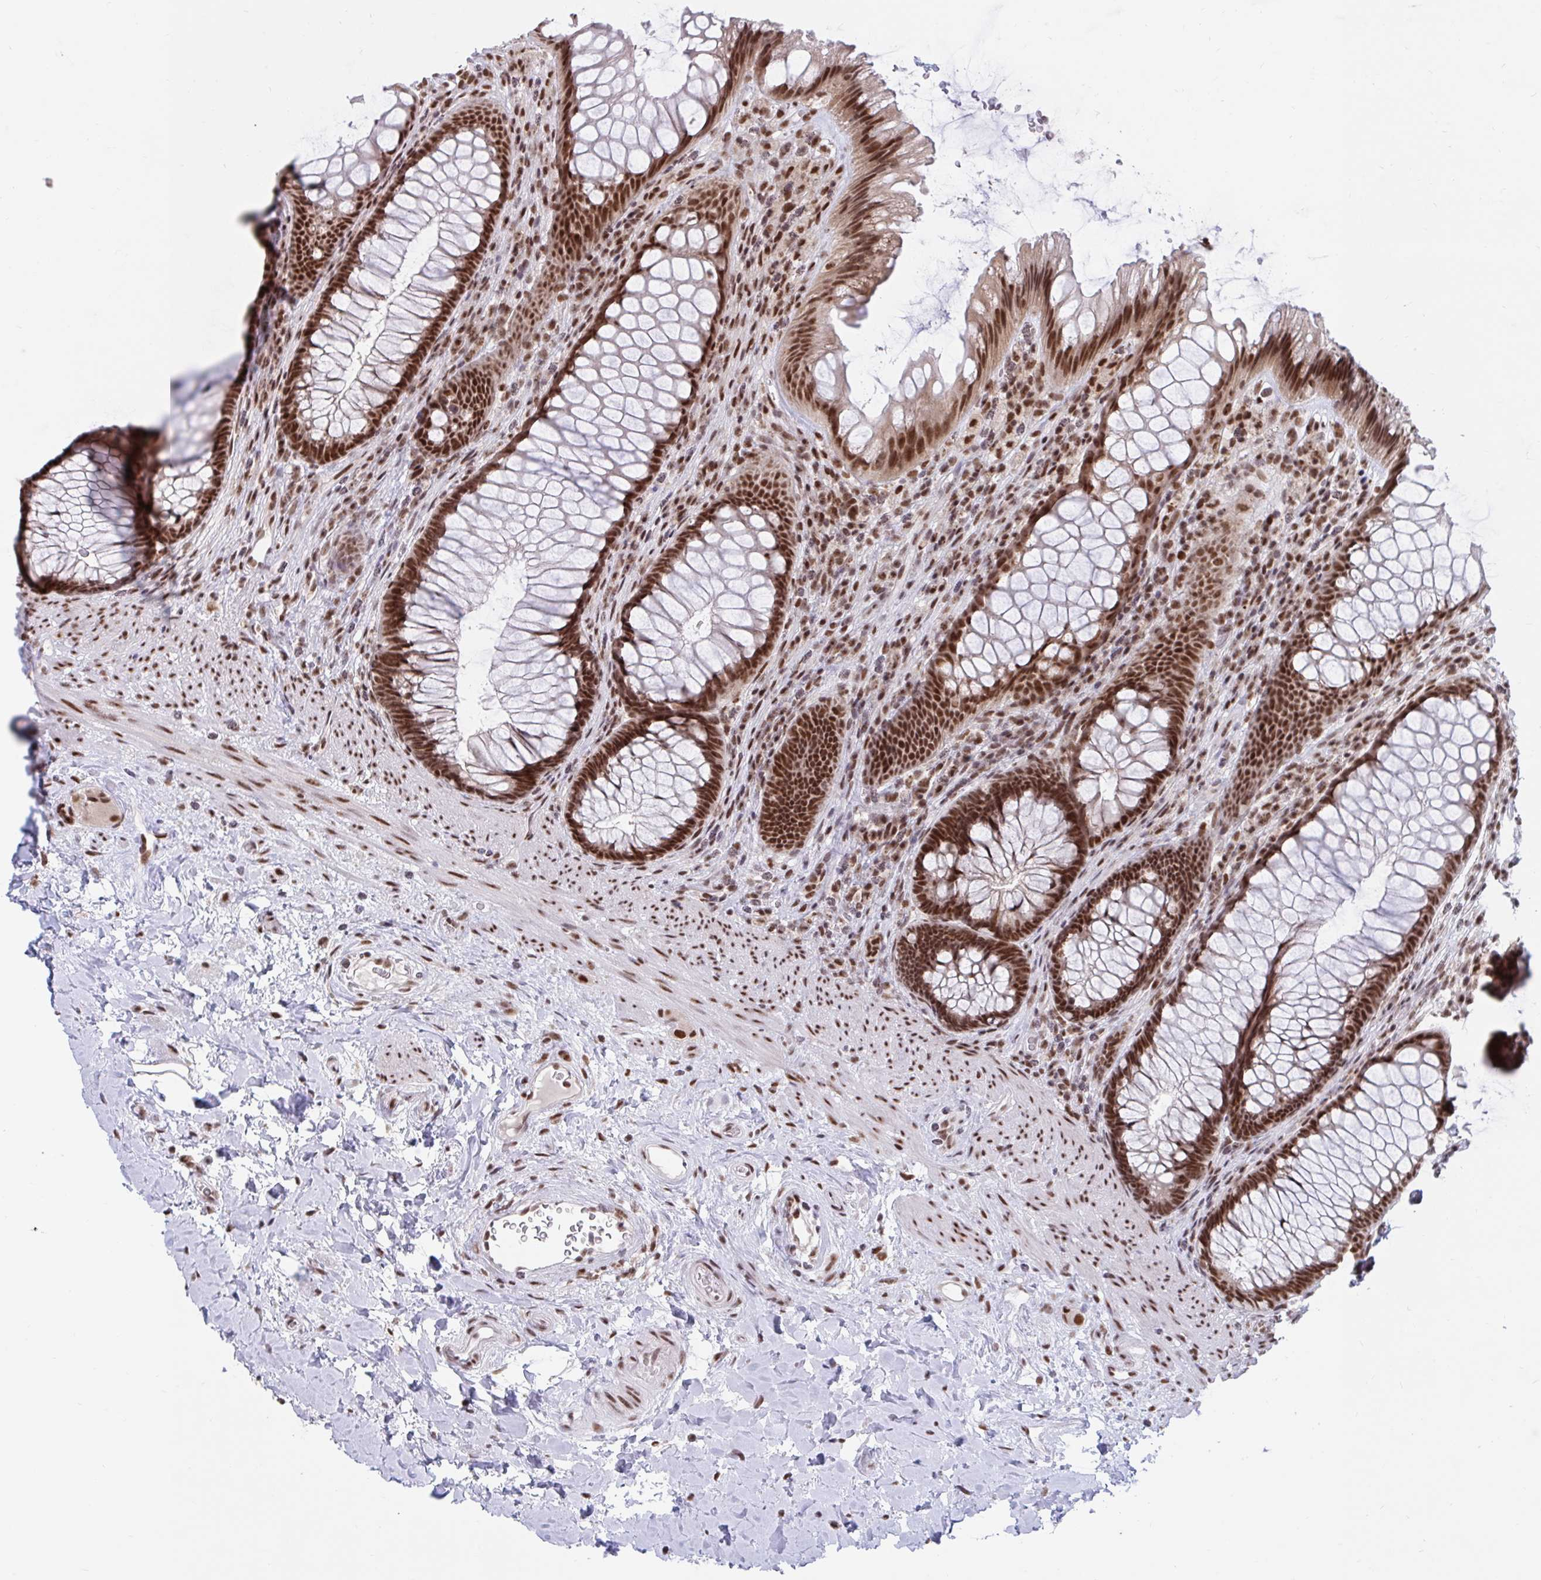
{"staining": {"intensity": "strong", "quantity": ">75%", "location": "nuclear"}, "tissue": "rectum", "cell_type": "Glandular cells", "image_type": "normal", "snomed": [{"axis": "morphology", "description": "Normal tissue, NOS"}, {"axis": "topography", "description": "Rectum"}], "caption": "Glandular cells demonstrate high levels of strong nuclear expression in approximately >75% of cells in normal rectum. The staining was performed using DAB, with brown indicating positive protein expression. Nuclei are stained blue with hematoxylin.", "gene": "PHF10", "patient": {"sex": "male", "age": 53}}